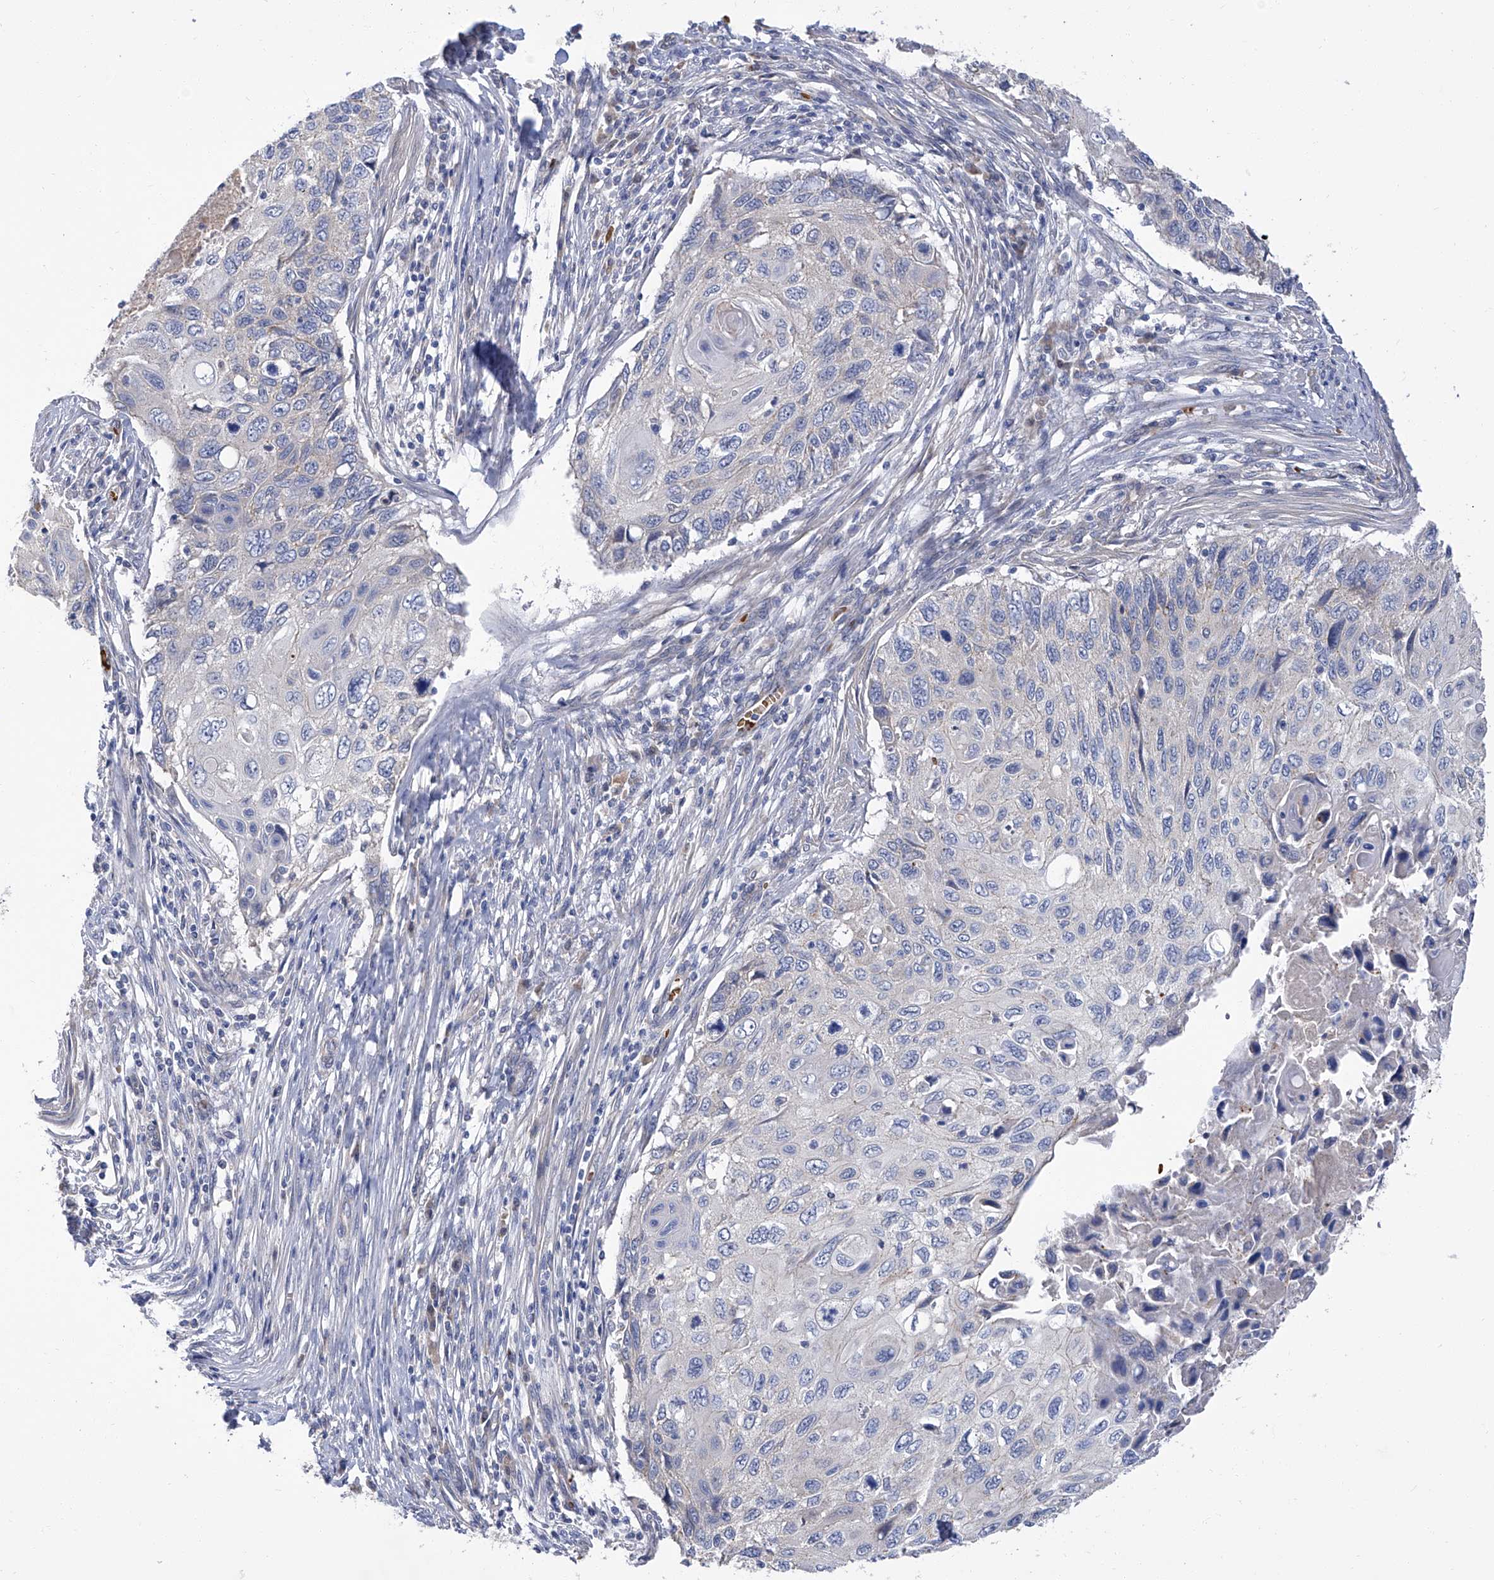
{"staining": {"intensity": "negative", "quantity": "none", "location": "none"}, "tissue": "cervical cancer", "cell_type": "Tumor cells", "image_type": "cancer", "snomed": [{"axis": "morphology", "description": "Squamous cell carcinoma, NOS"}, {"axis": "topography", "description": "Cervix"}], "caption": "Tumor cells are negative for brown protein staining in squamous cell carcinoma (cervical).", "gene": "PARD3", "patient": {"sex": "female", "age": 70}}